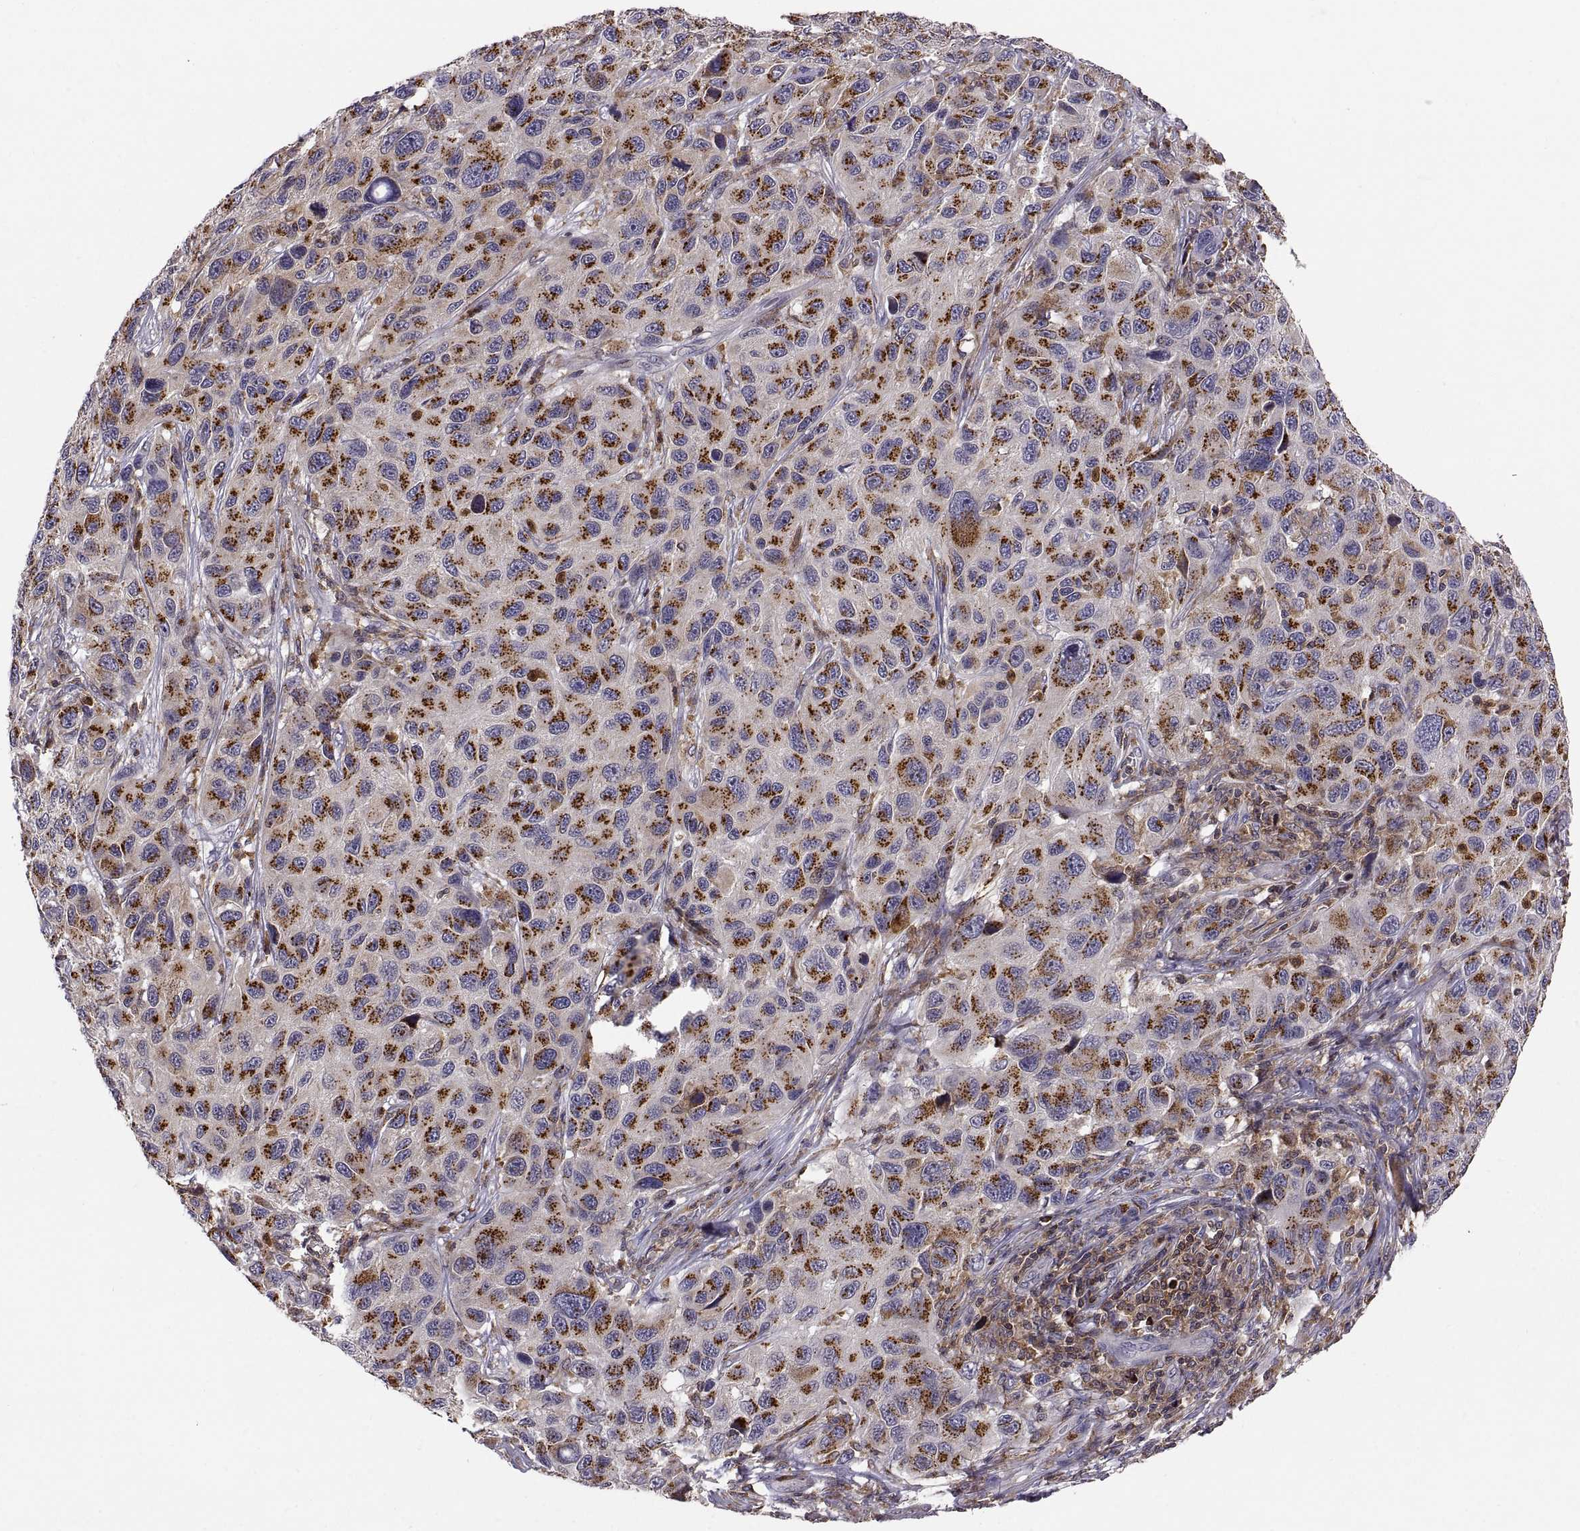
{"staining": {"intensity": "strong", "quantity": ">75%", "location": "cytoplasmic/membranous"}, "tissue": "melanoma", "cell_type": "Tumor cells", "image_type": "cancer", "snomed": [{"axis": "morphology", "description": "Malignant melanoma, NOS"}, {"axis": "topography", "description": "Skin"}], "caption": "High-magnification brightfield microscopy of melanoma stained with DAB (3,3'-diaminobenzidine) (brown) and counterstained with hematoxylin (blue). tumor cells exhibit strong cytoplasmic/membranous expression is present in approximately>75% of cells. Ihc stains the protein in brown and the nuclei are stained blue.", "gene": "ACAP1", "patient": {"sex": "male", "age": 53}}